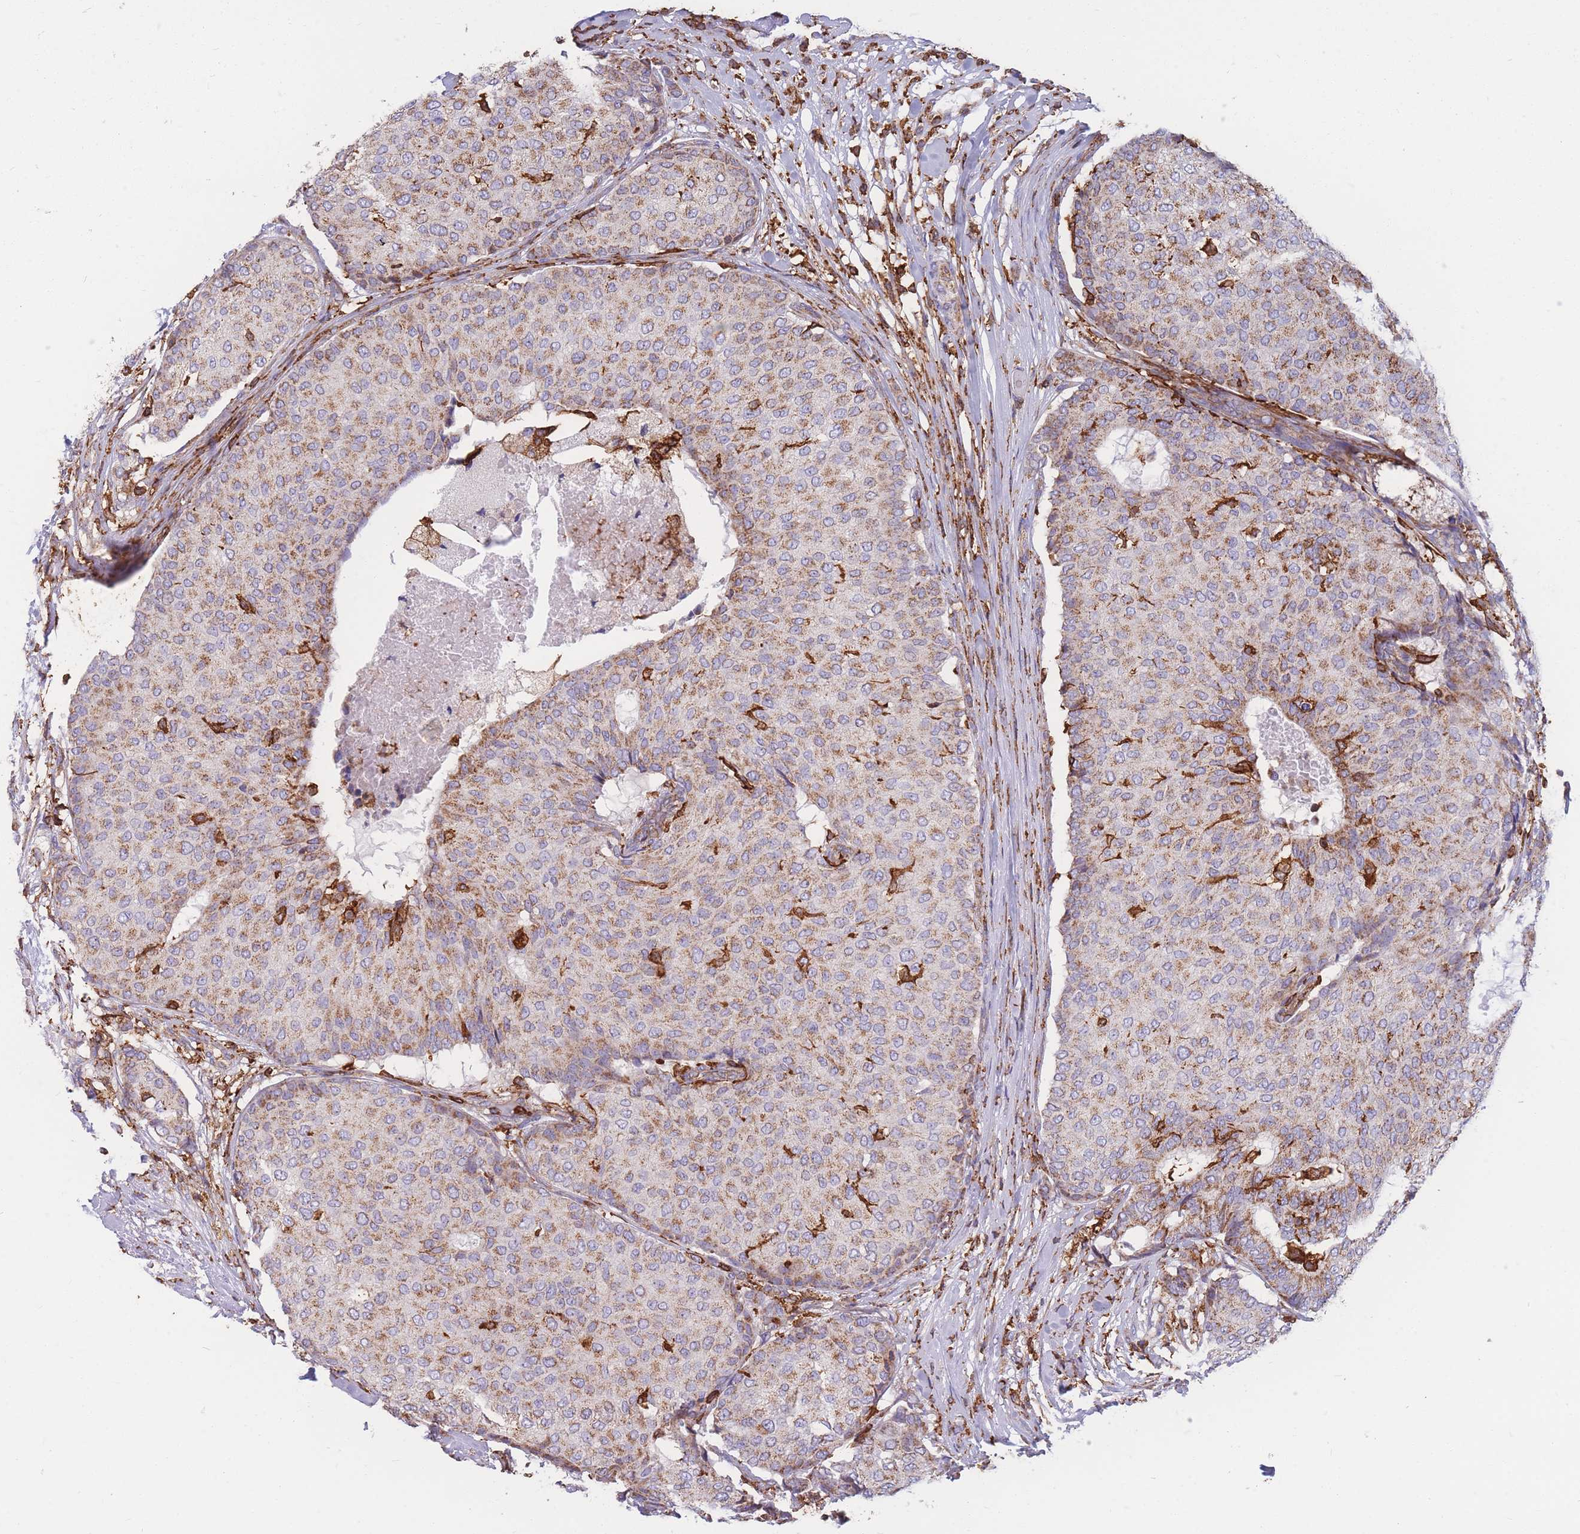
{"staining": {"intensity": "moderate", "quantity": "25%-75%", "location": "cytoplasmic/membranous"}, "tissue": "breast cancer", "cell_type": "Tumor cells", "image_type": "cancer", "snomed": [{"axis": "morphology", "description": "Duct carcinoma"}, {"axis": "topography", "description": "Breast"}], "caption": "DAB immunohistochemical staining of human infiltrating ductal carcinoma (breast) displays moderate cytoplasmic/membranous protein staining in approximately 25%-75% of tumor cells.", "gene": "MRPL54", "patient": {"sex": "female", "age": 75}}